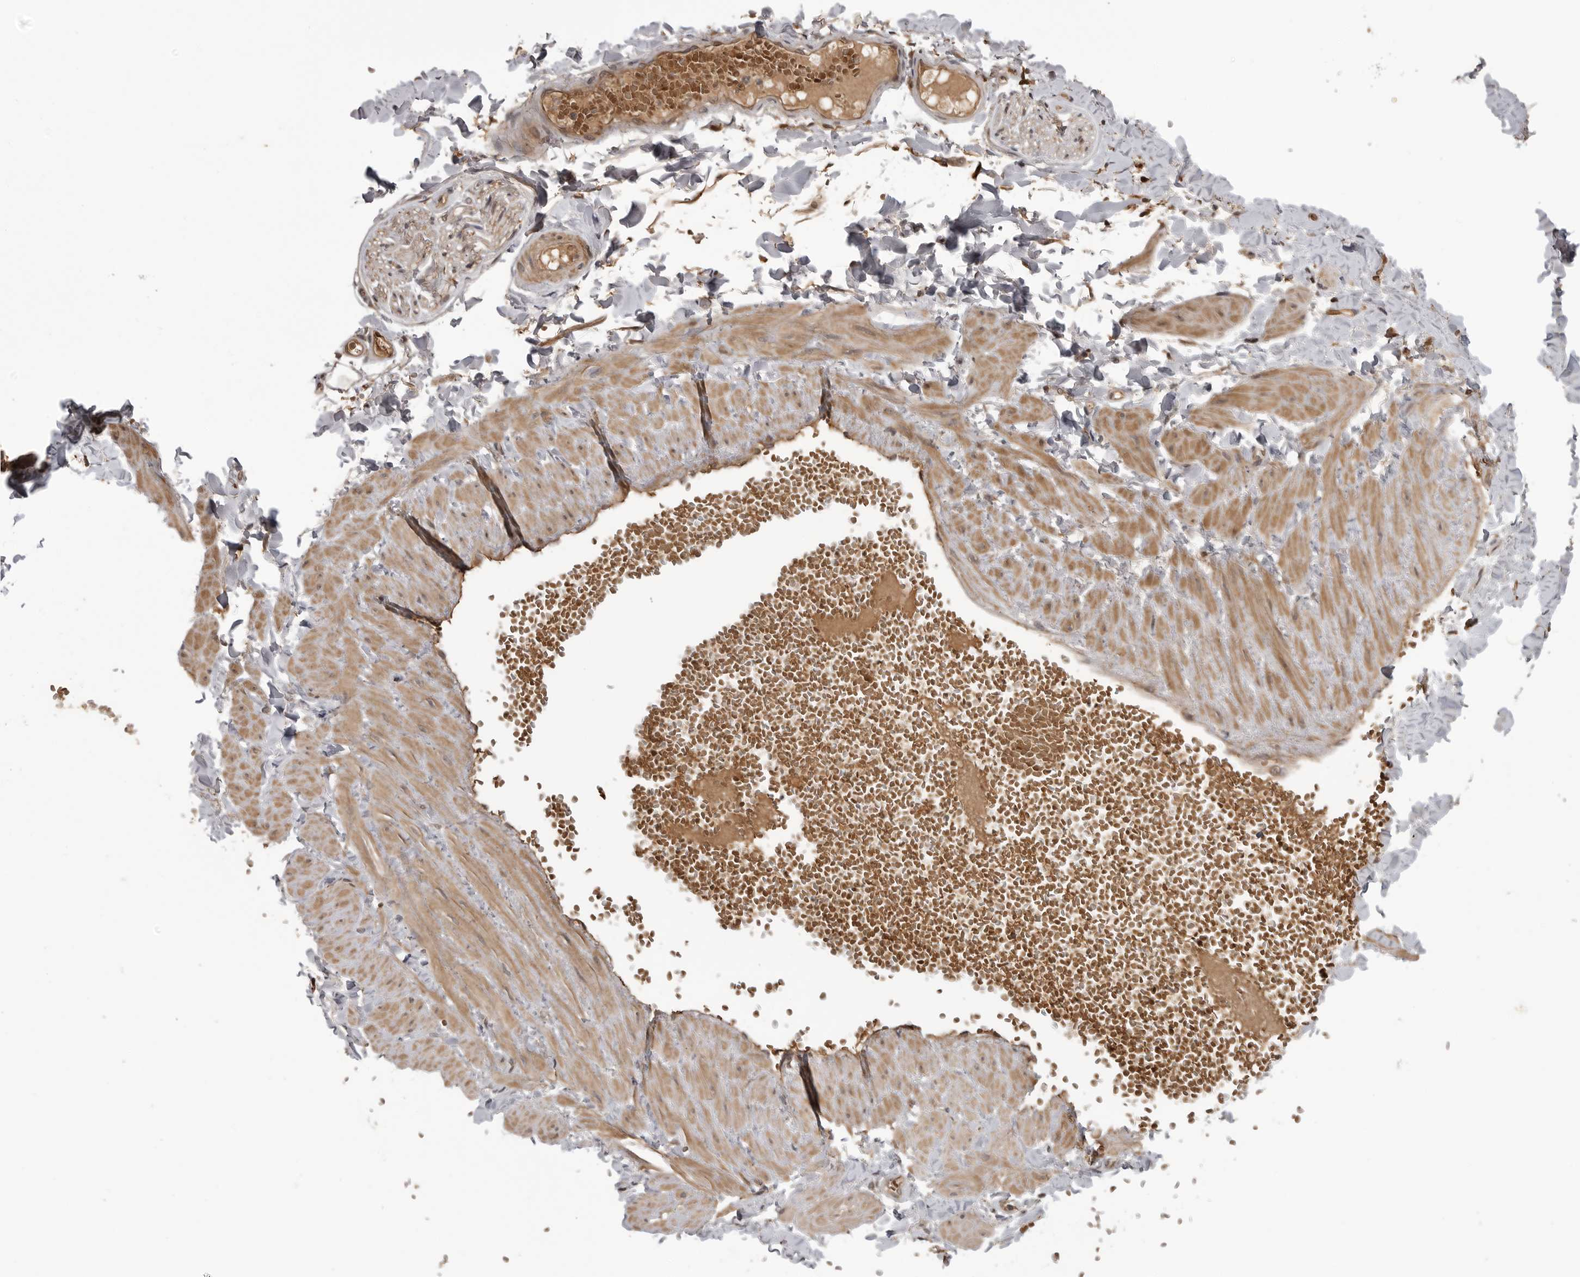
{"staining": {"intensity": "moderate", "quantity": "25%-75%", "location": "cytoplasmic/membranous,nuclear"}, "tissue": "soft tissue", "cell_type": "Chondrocytes", "image_type": "normal", "snomed": [{"axis": "morphology", "description": "Normal tissue, NOS"}, {"axis": "topography", "description": "Adipose tissue"}, {"axis": "topography", "description": "Vascular tissue"}, {"axis": "topography", "description": "Peripheral nerve tissue"}], "caption": "Moderate cytoplasmic/membranous,nuclear protein positivity is seen in approximately 25%-75% of chondrocytes in soft tissue.", "gene": "AKAP7", "patient": {"sex": "male", "age": 25}}